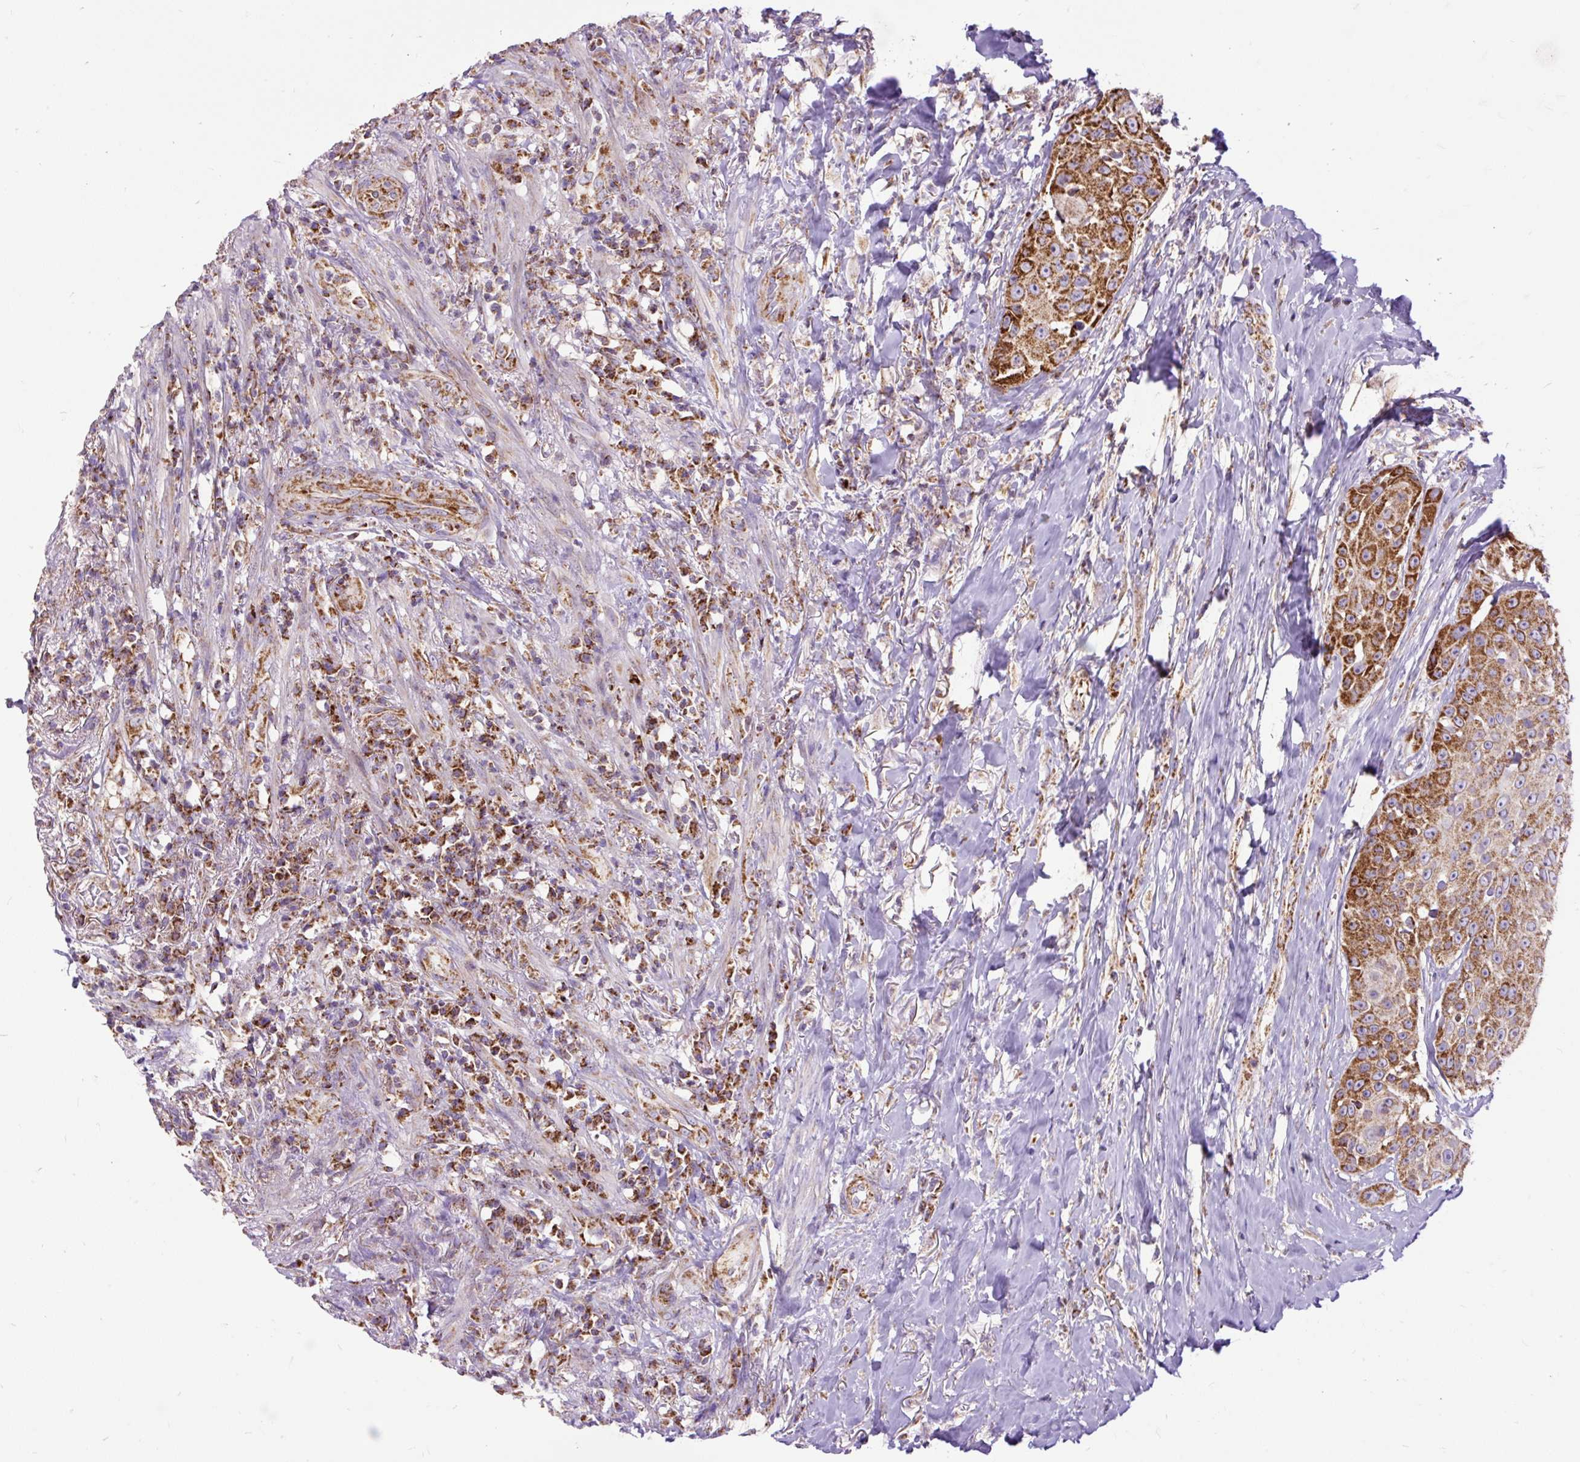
{"staining": {"intensity": "strong", "quantity": ">75%", "location": "cytoplasmic/membranous"}, "tissue": "head and neck cancer", "cell_type": "Tumor cells", "image_type": "cancer", "snomed": [{"axis": "morphology", "description": "Squamous cell carcinoma, NOS"}, {"axis": "topography", "description": "Head-Neck"}], "caption": "This is a photomicrograph of immunohistochemistry staining of head and neck cancer (squamous cell carcinoma), which shows strong positivity in the cytoplasmic/membranous of tumor cells.", "gene": "TOMM40", "patient": {"sex": "male", "age": 83}}